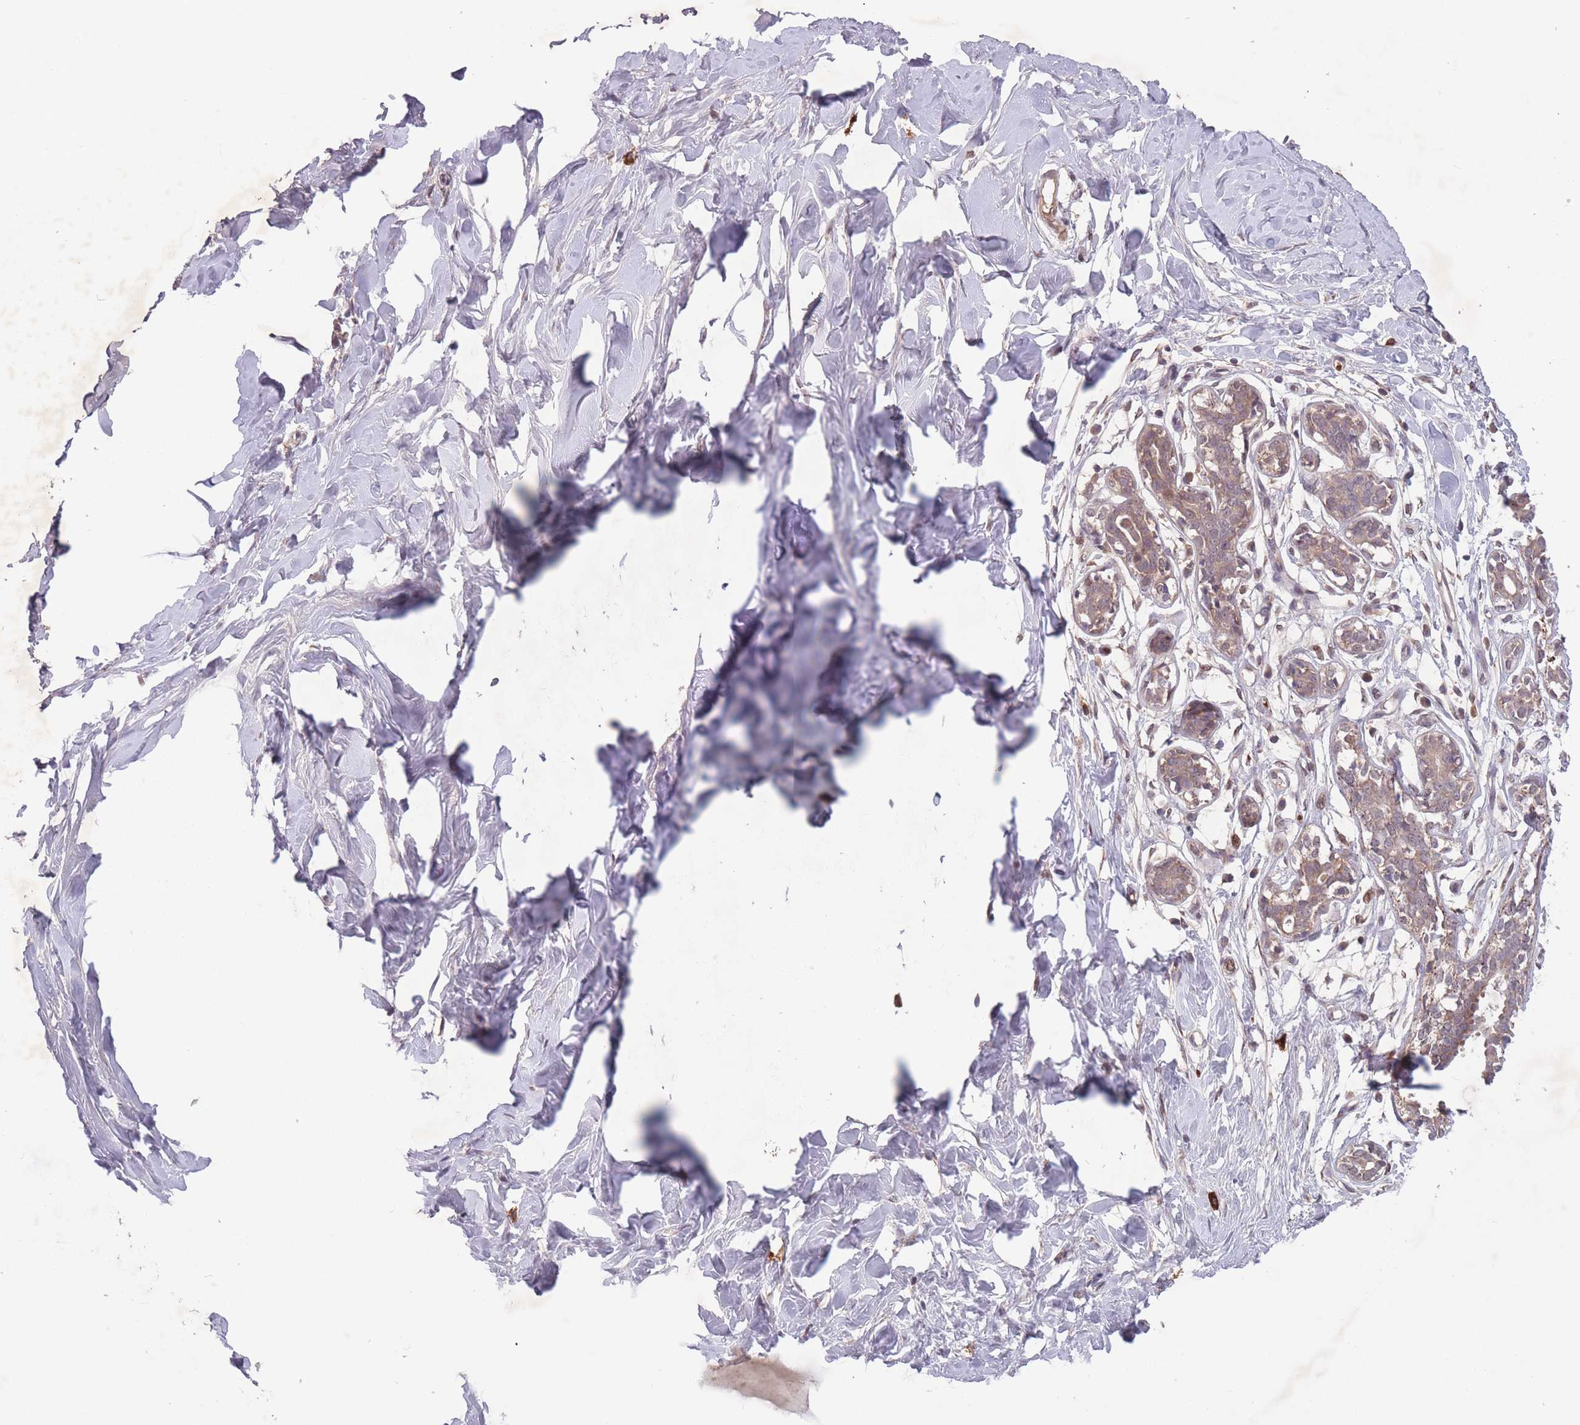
{"staining": {"intensity": "negative", "quantity": "none", "location": "none"}, "tissue": "breast", "cell_type": "Adipocytes", "image_type": "normal", "snomed": [{"axis": "morphology", "description": "Normal tissue, NOS"}, {"axis": "topography", "description": "Breast"}], "caption": "An image of human breast is negative for staining in adipocytes.", "gene": "SECTM1", "patient": {"sex": "female", "age": 27}}